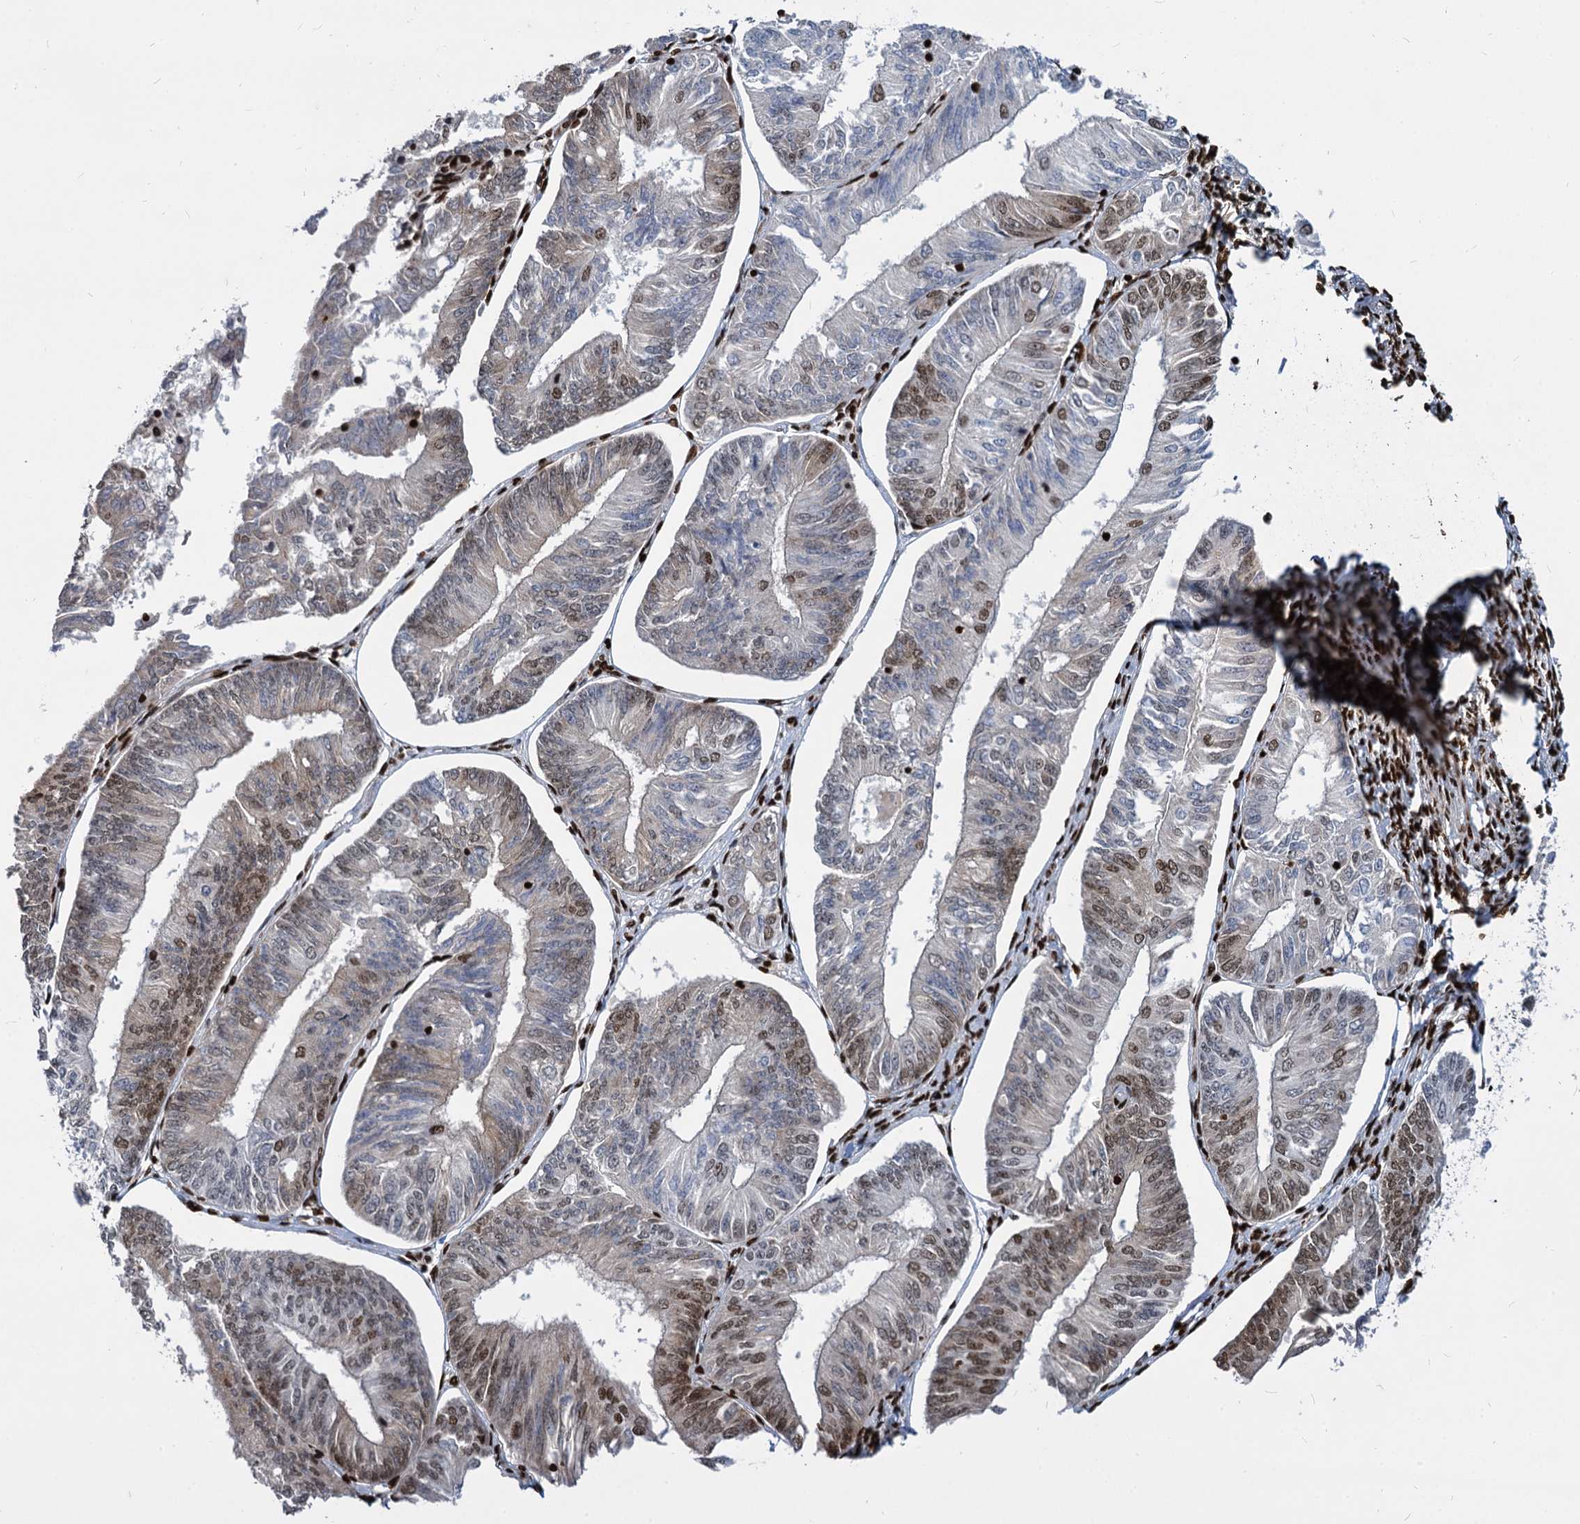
{"staining": {"intensity": "moderate", "quantity": "<25%", "location": "nuclear"}, "tissue": "endometrial cancer", "cell_type": "Tumor cells", "image_type": "cancer", "snomed": [{"axis": "morphology", "description": "Adenocarcinoma, NOS"}, {"axis": "topography", "description": "Endometrium"}], "caption": "The immunohistochemical stain highlights moderate nuclear positivity in tumor cells of endometrial adenocarcinoma tissue.", "gene": "MECP2", "patient": {"sex": "female", "age": 58}}